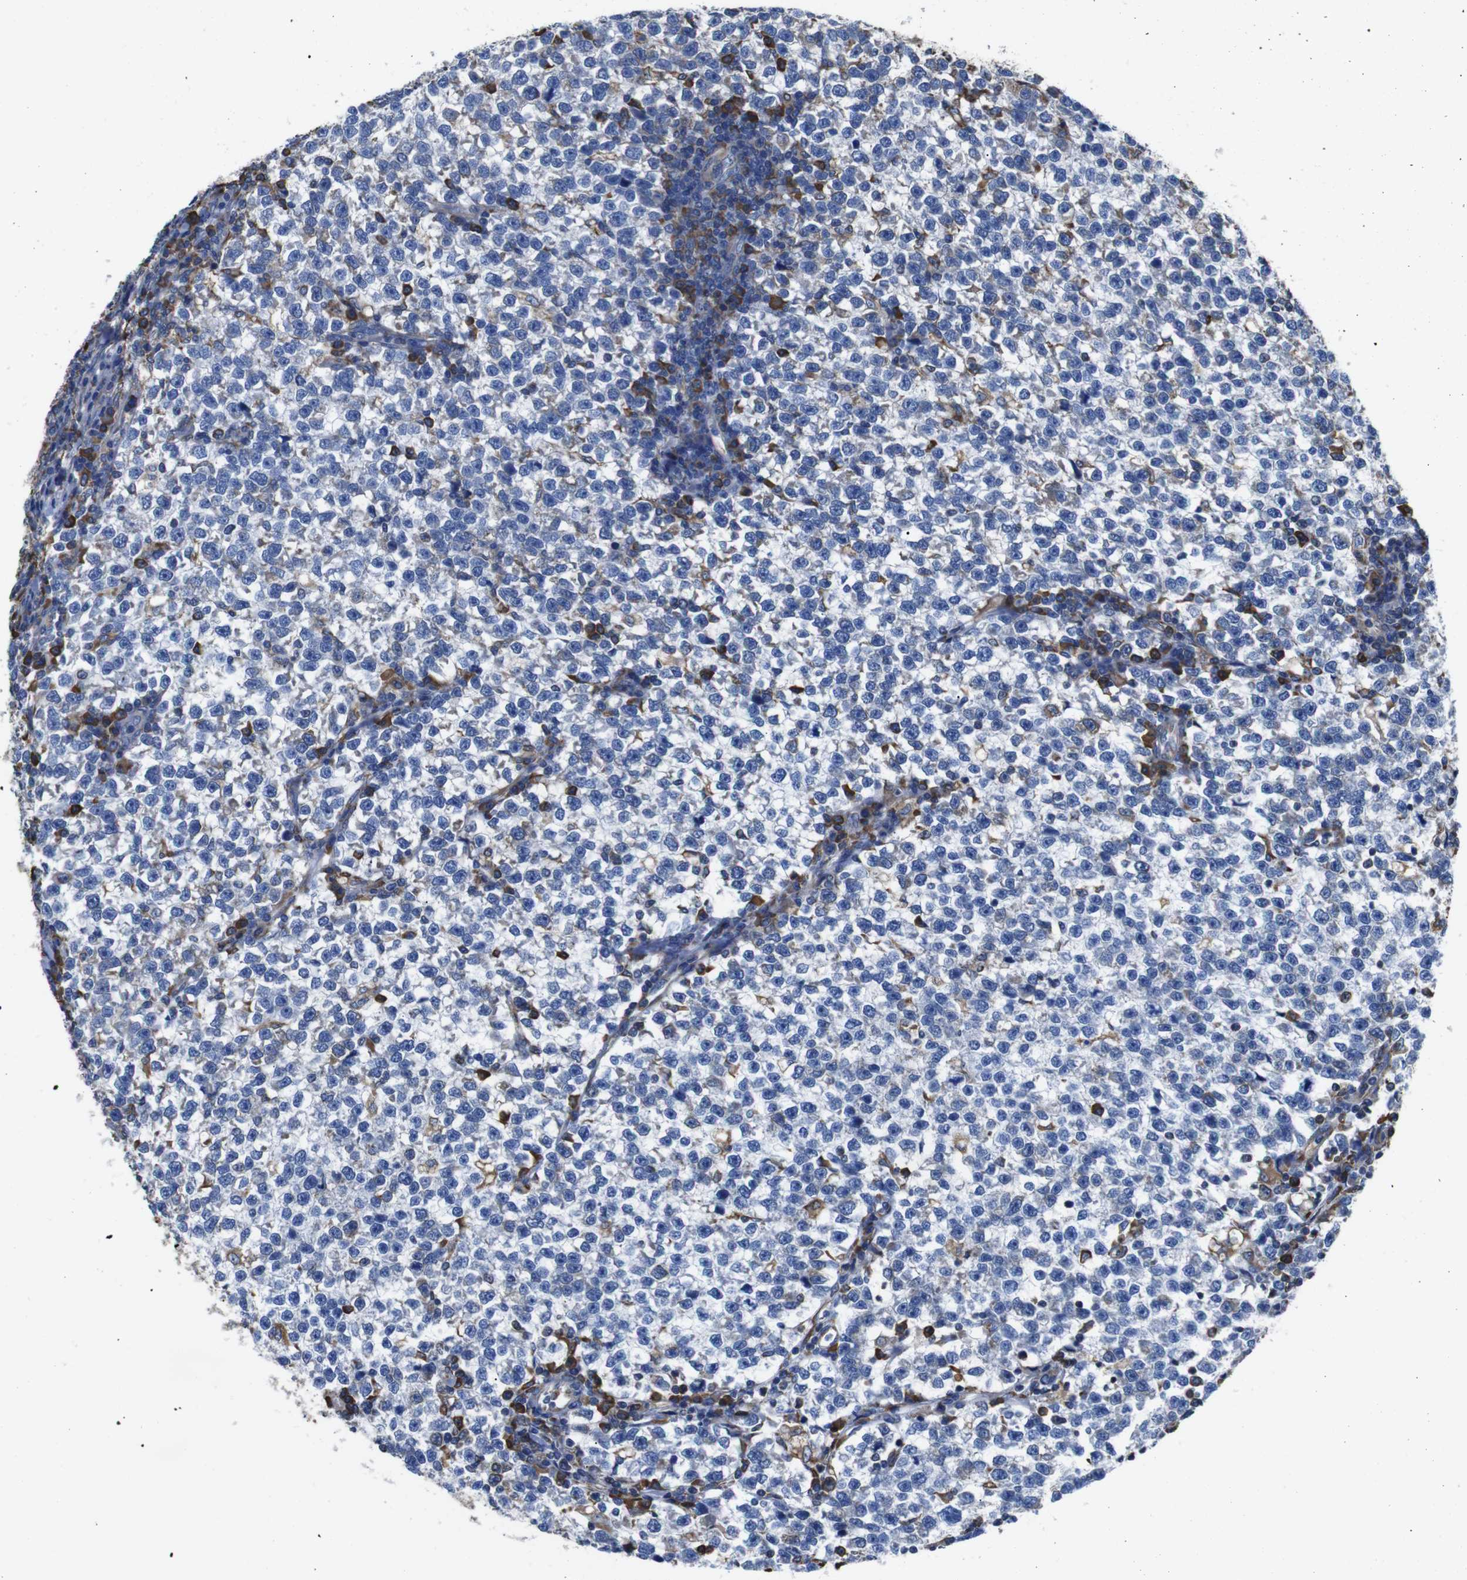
{"staining": {"intensity": "negative", "quantity": "none", "location": "none"}, "tissue": "testis cancer", "cell_type": "Tumor cells", "image_type": "cancer", "snomed": [{"axis": "morphology", "description": "Normal tissue, NOS"}, {"axis": "morphology", "description": "Seminoma, NOS"}, {"axis": "topography", "description": "Testis"}], "caption": "High magnification brightfield microscopy of testis cancer (seminoma) stained with DAB (3,3'-diaminobenzidine) (brown) and counterstained with hematoxylin (blue): tumor cells show no significant expression.", "gene": "PPIB", "patient": {"sex": "male", "age": 43}}